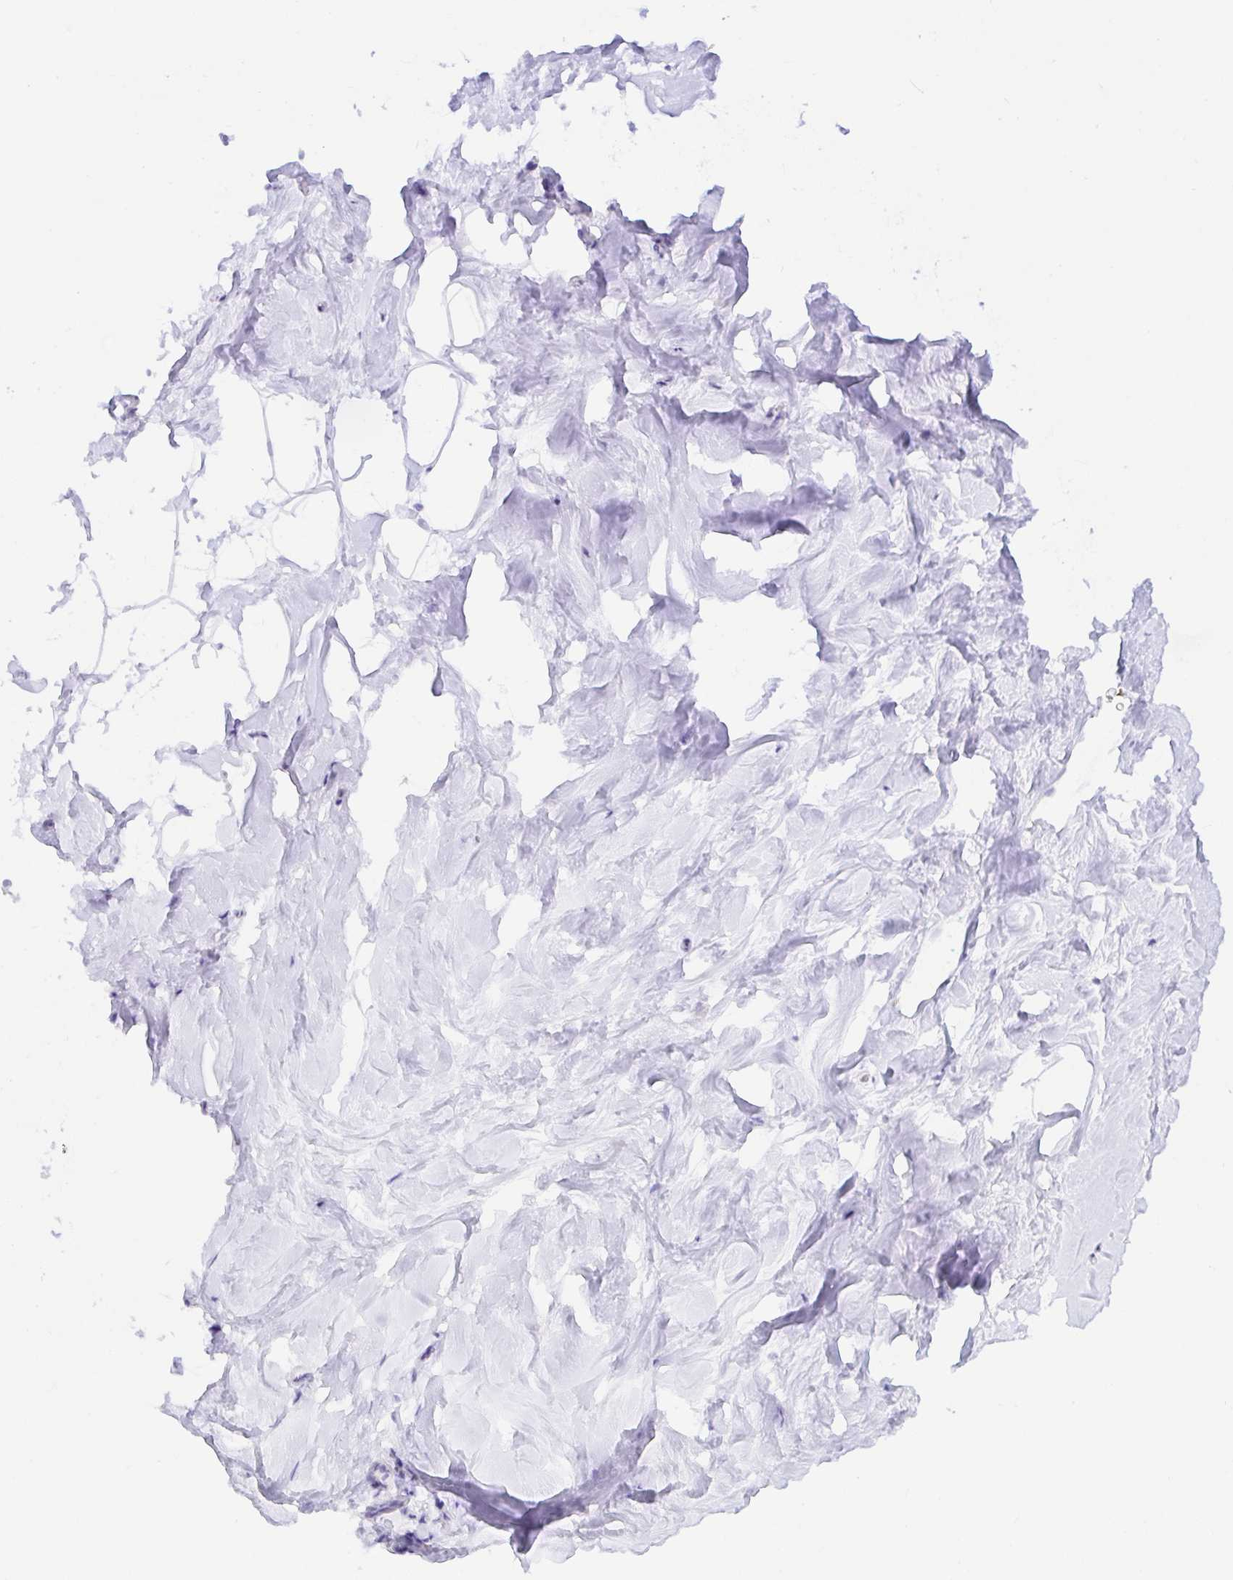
{"staining": {"intensity": "negative", "quantity": "none", "location": "none"}, "tissue": "breast", "cell_type": "Adipocytes", "image_type": "normal", "snomed": [{"axis": "morphology", "description": "Normal tissue, NOS"}, {"axis": "topography", "description": "Breast"}], "caption": "This histopathology image is of benign breast stained with immunohistochemistry to label a protein in brown with the nuclei are counter-stained blue. There is no staining in adipocytes.", "gene": "PAX8", "patient": {"sex": "female", "age": 32}}